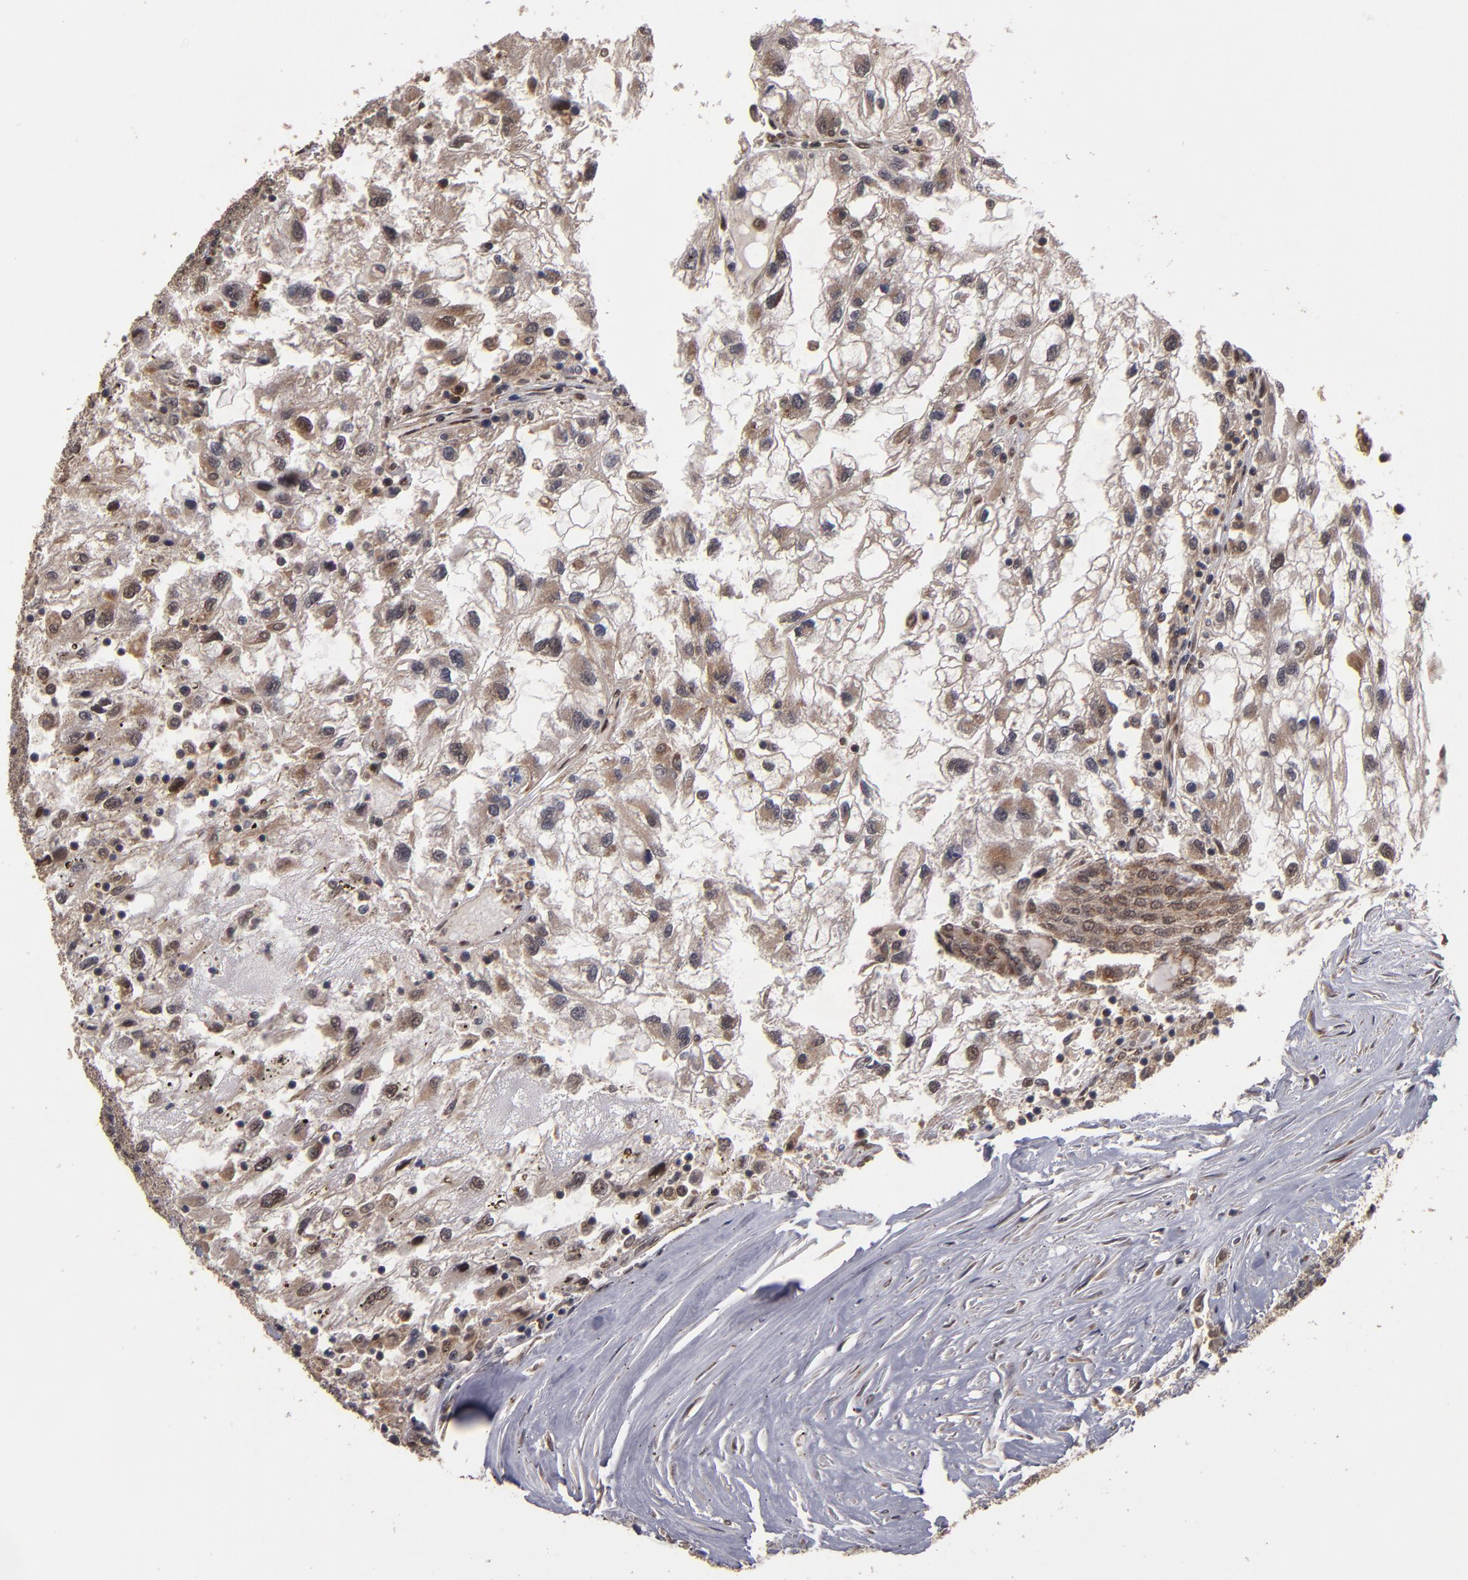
{"staining": {"intensity": "weak", "quantity": ">75%", "location": "cytoplasmic/membranous"}, "tissue": "renal cancer", "cell_type": "Tumor cells", "image_type": "cancer", "snomed": [{"axis": "morphology", "description": "Normal tissue, NOS"}, {"axis": "morphology", "description": "Adenocarcinoma, NOS"}, {"axis": "topography", "description": "Kidney"}], "caption": "Renal cancer (adenocarcinoma) was stained to show a protein in brown. There is low levels of weak cytoplasmic/membranous positivity in about >75% of tumor cells. (DAB (3,3'-diaminobenzidine) IHC with brightfield microscopy, high magnification).", "gene": "CUL5", "patient": {"sex": "male", "age": 71}}